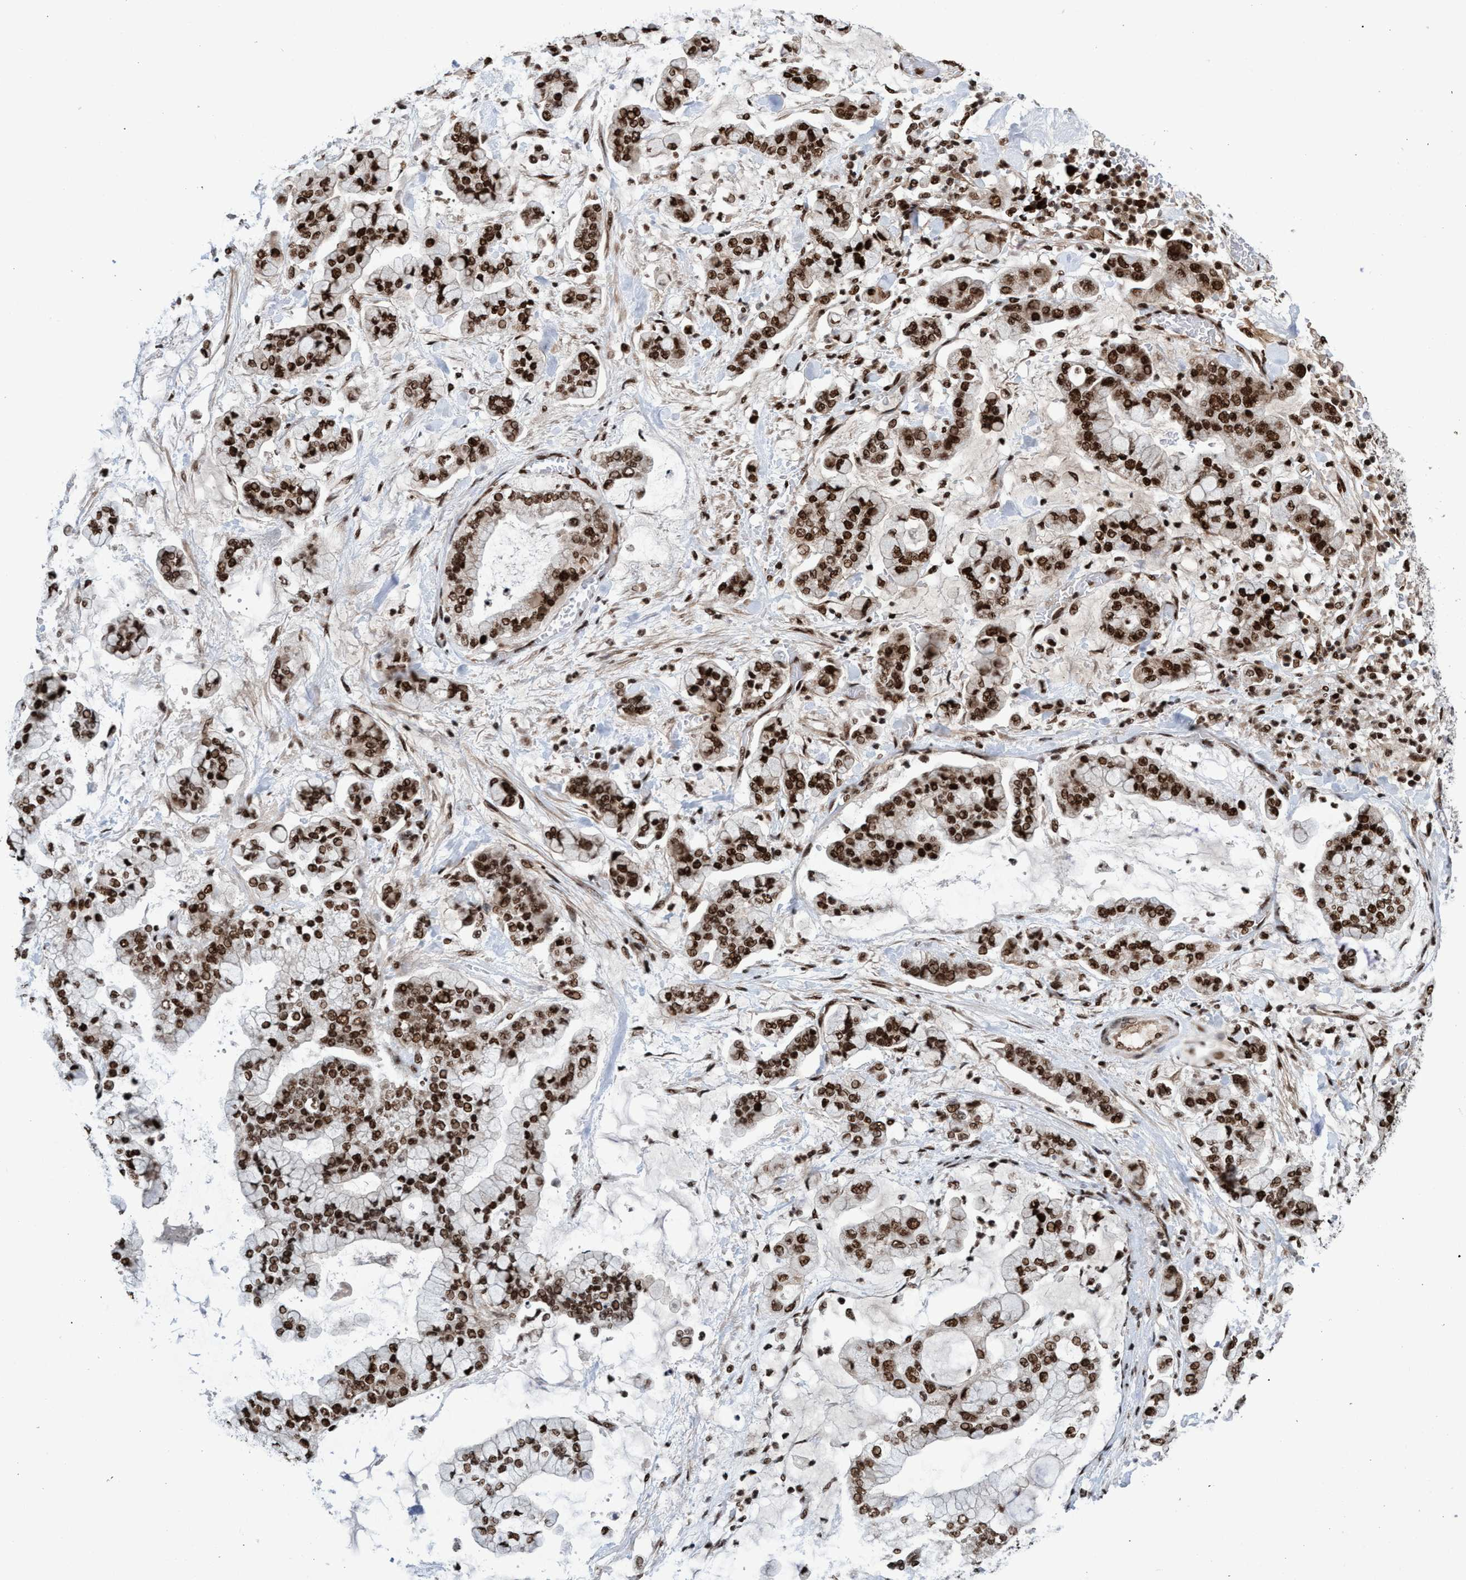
{"staining": {"intensity": "strong", "quantity": ">75%", "location": "nuclear"}, "tissue": "stomach cancer", "cell_type": "Tumor cells", "image_type": "cancer", "snomed": [{"axis": "morphology", "description": "Normal tissue, NOS"}, {"axis": "morphology", "description": "Adenocarcinoma, NOS"}, {"axis": "topography", "description": "Stomach, upper"}, {"axis": "topography", "description": "Stomach"}], "caption": "Immunohistochemistry (IHC) histopathology image of stomach cancer stained for a protein (brown), which demonstrates high levels of strong nuclear staining in approximately >75% of tumor cells.", "gene": "TOPBP1", "patient": {"sex": "male", "age": 76}}